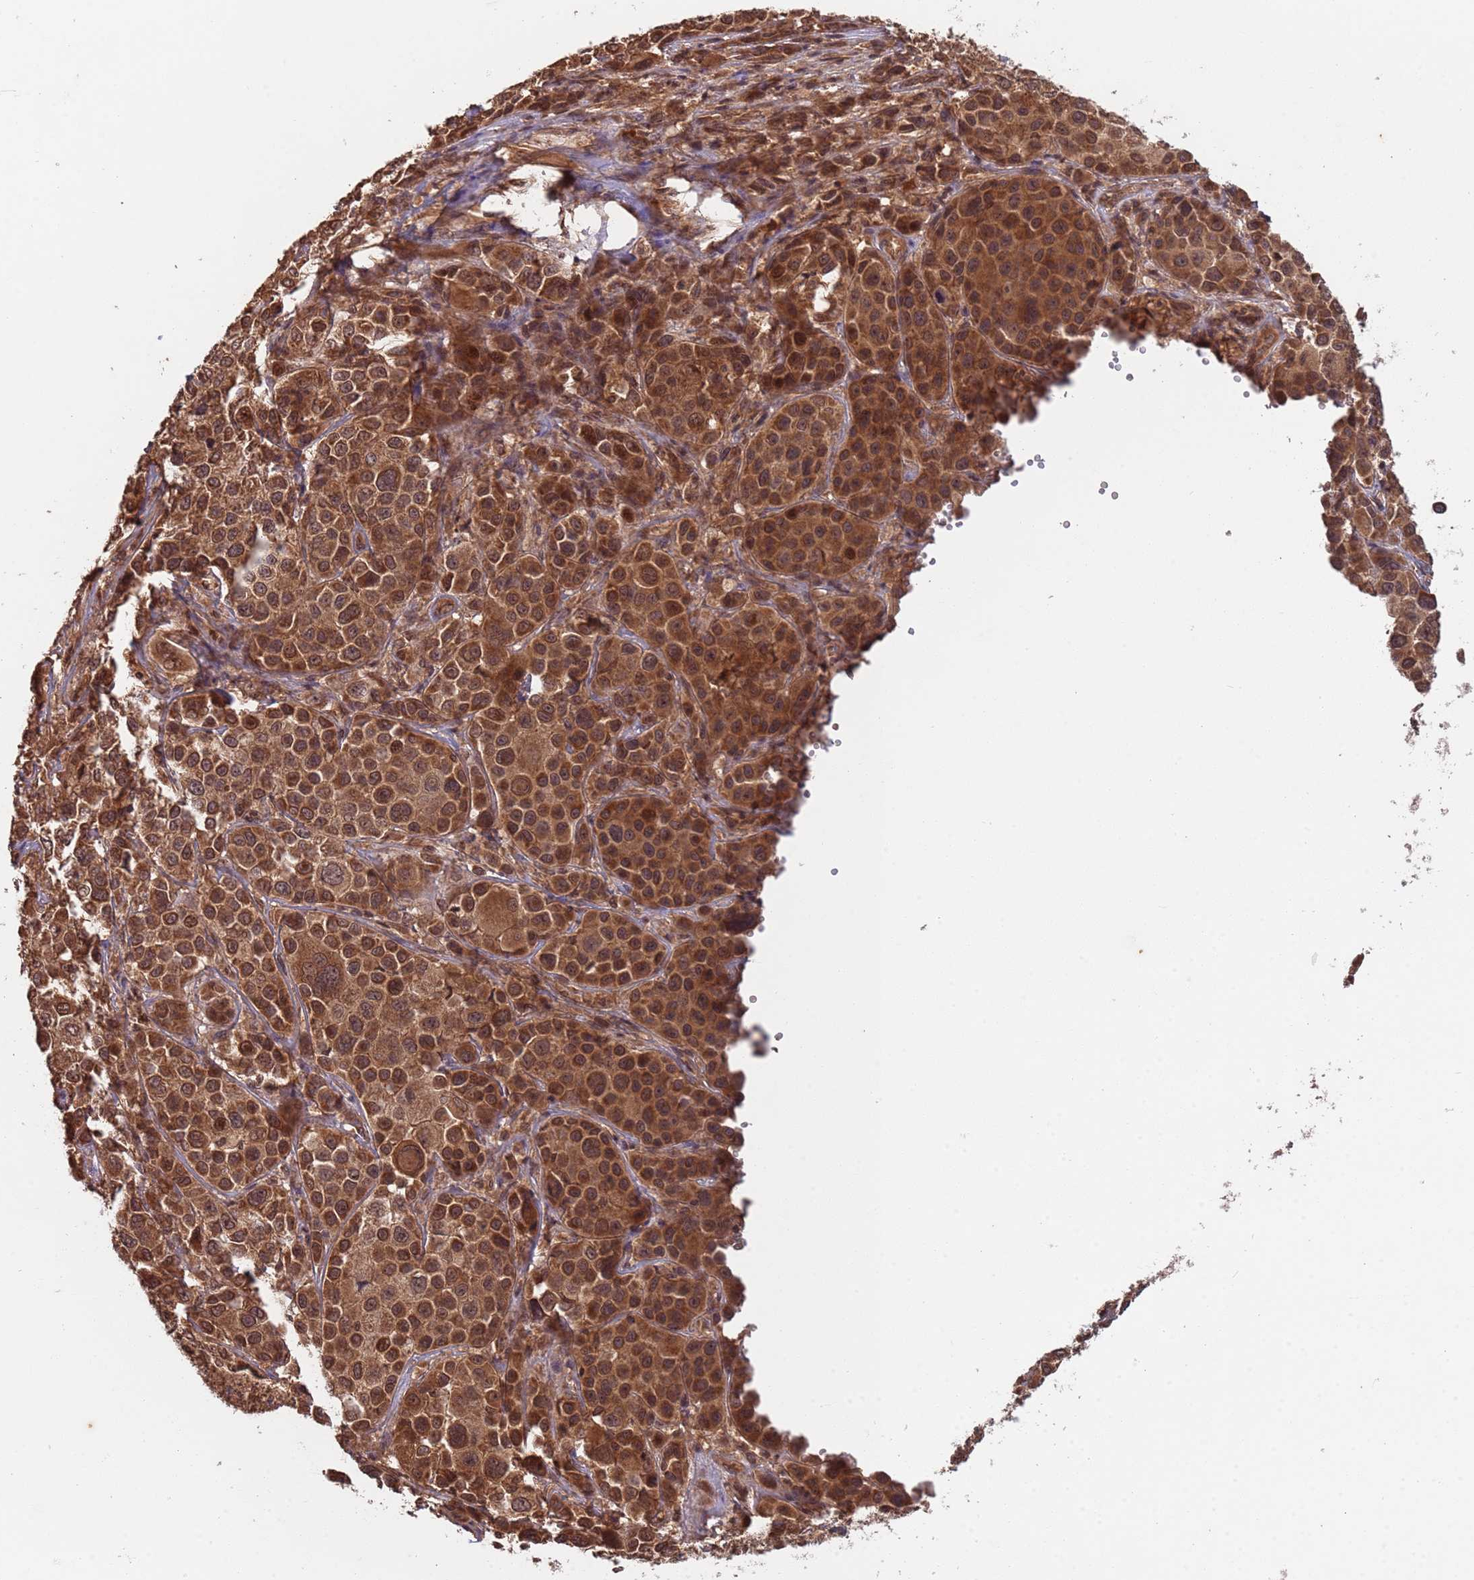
{"staining": {"intensity": "strong", "quantity": ">75%", "location": "cytoplasmic/membranous,nuclear"}, "tissue": "melanoma", "cell_type": "Tumor cells", "image_type": "cancer", "snomed": [{"axis": "morphology", "description": "Malignant melanoma, NOS"}, {"axis": "topography", "description": "Skin of trunk"}], "caption": "Immunohistochemical staining of human melanoma demonstrates strong cytoplasmic/membranous and nuclear protein expression in approximately >75% of tumor cells.", "gene": "ERI1", "patient": {"sex": "male", "age": 71}}